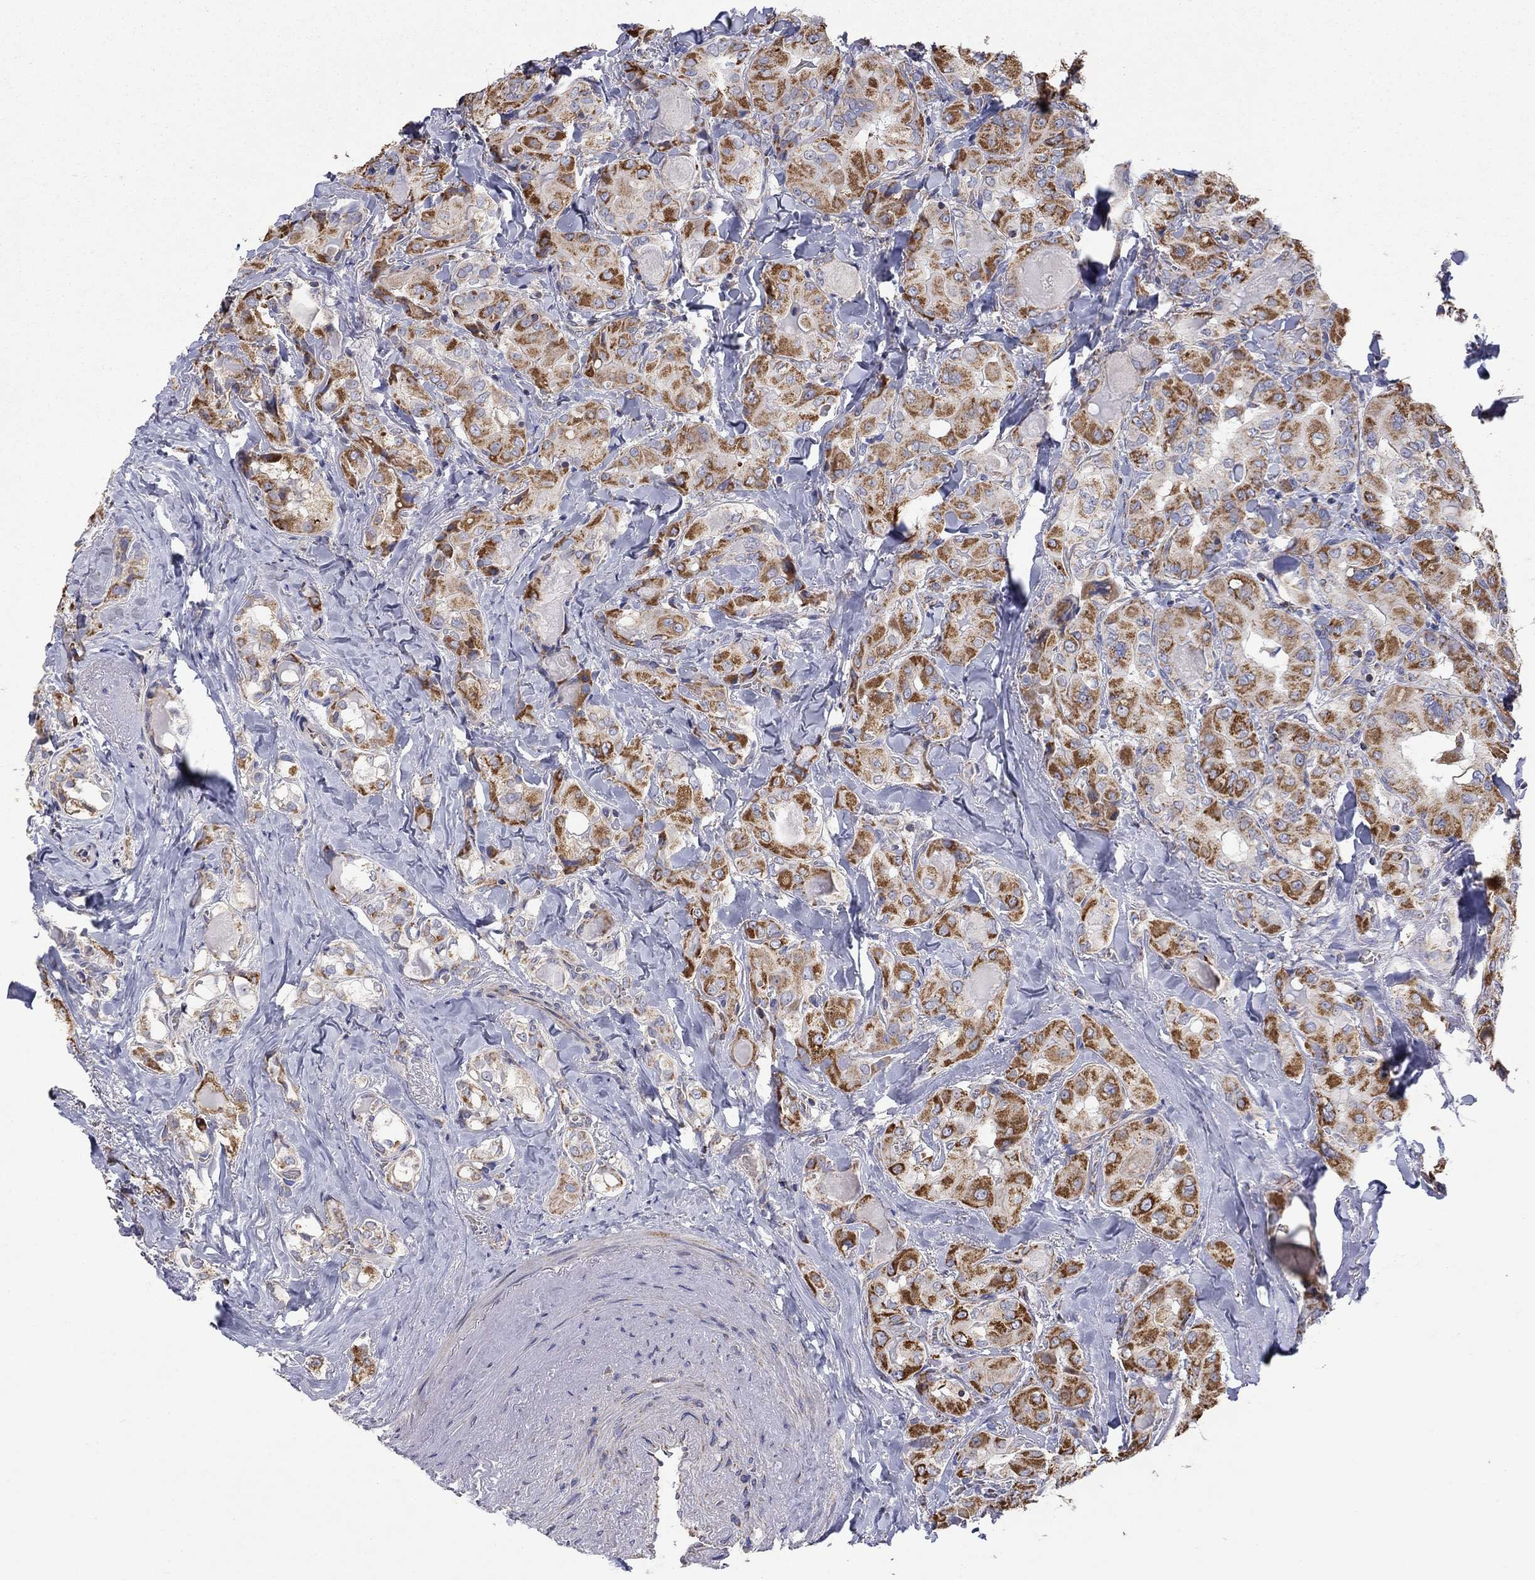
{"staining": {"intensity": "strong", "quantity": "25%-75%", "location": "cytoplasmic/membranous"}, "tissue": "thyroid cancer", "cell_type": "Tumor cells", "image_type": "cancer", "snomed": [{"axis": "morphology", "description": "Normal tissue, NOS"}, {"axis": "morphology", "description": "Papillary adenocarcinoma, NOS"}, {"axis": "topography", "description": "Thyroid gland"}], "caption": "High-power microscopy captured an immunohistochemistry (IHC) histopathology image of papillary adenocarcinoma (thyroid), revealing strong cytoplasmic/membranous positivity in about 25%-75% of tumor cells.", "gene": "HPS5", "patient": {"sex": "female", "age": 66}}